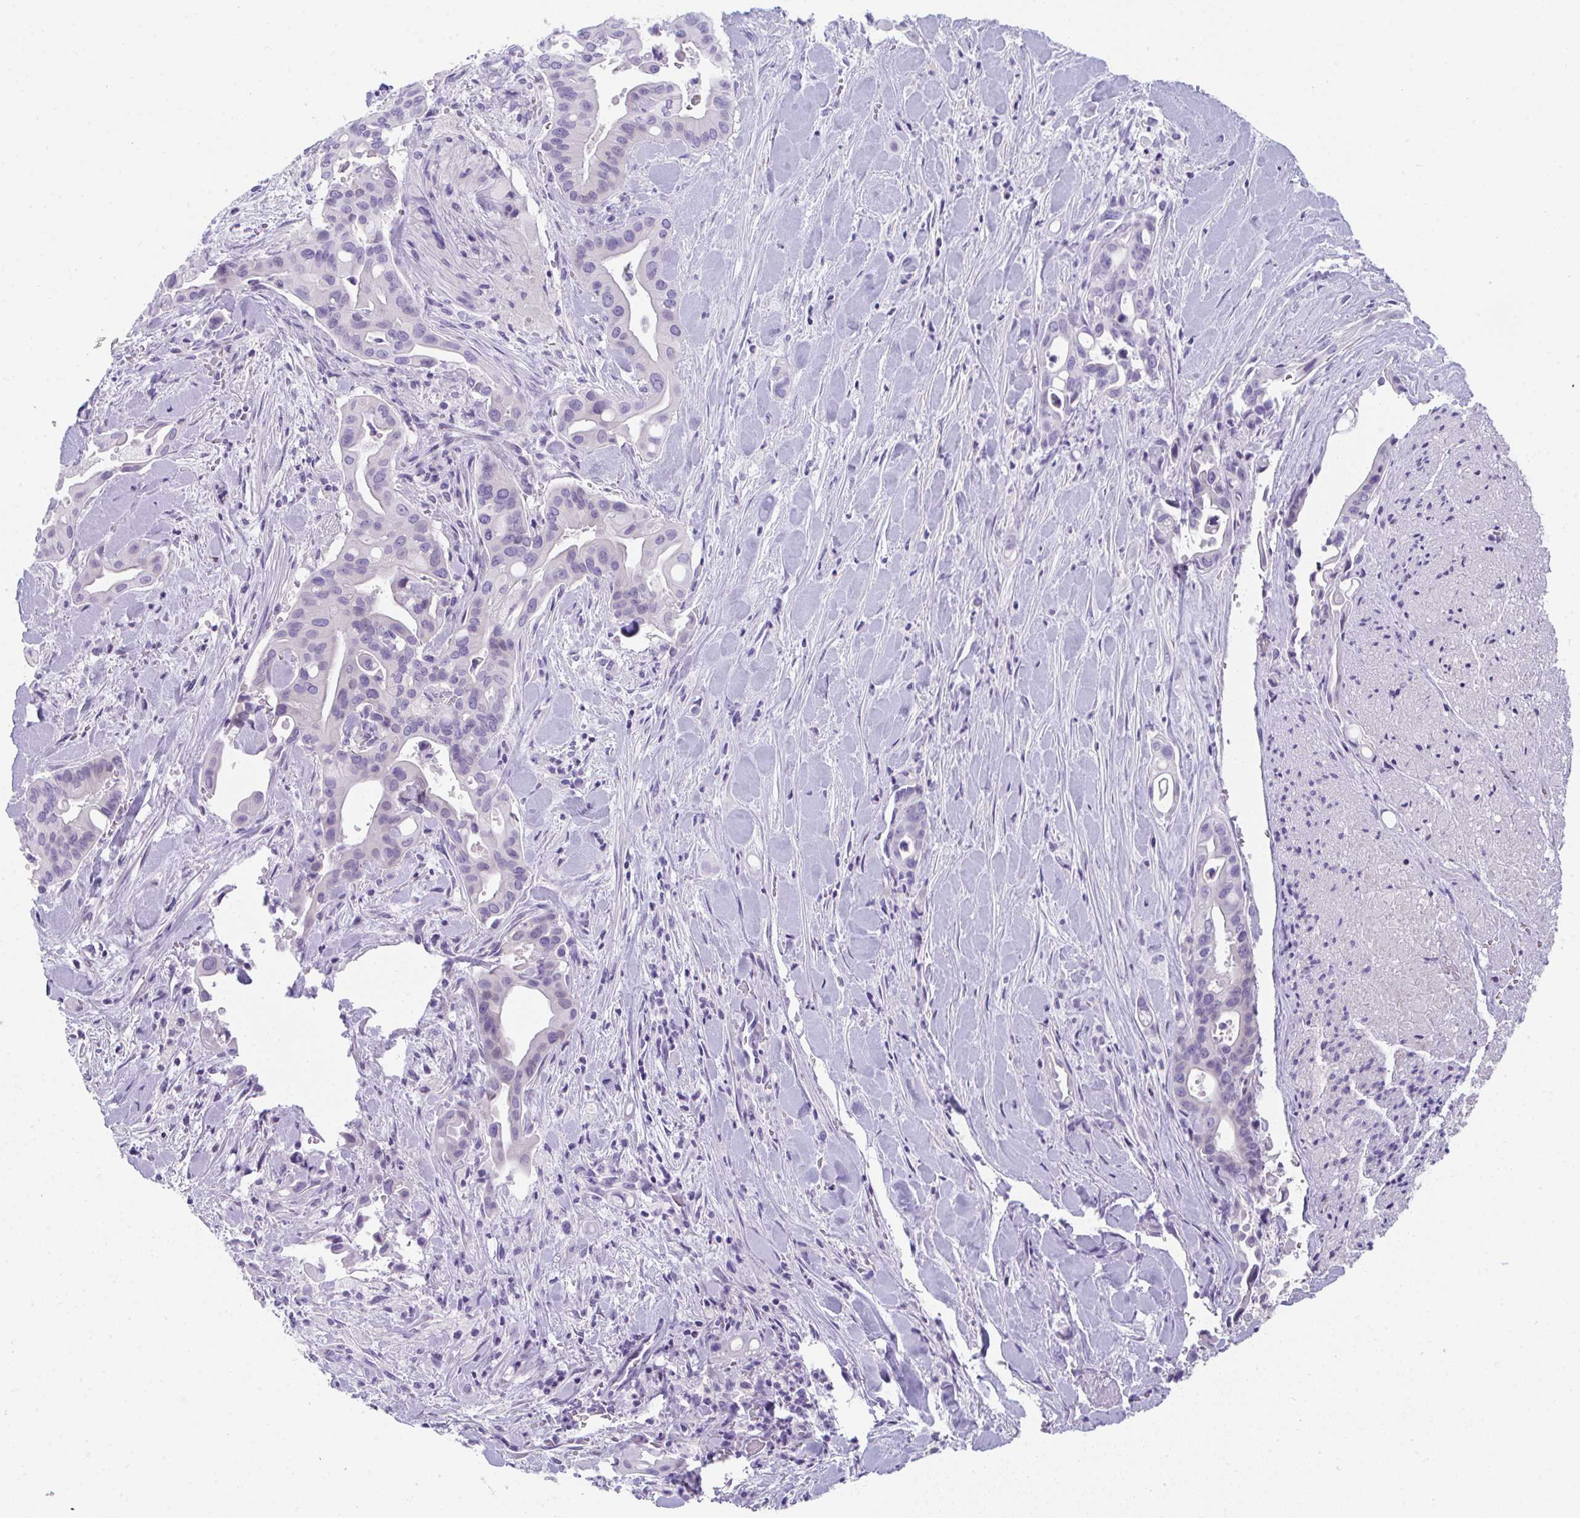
{"staining": {"intensity": "negative", "quantity": "none", "location": "none"}, "tissue": "liver cancer", "cell_type": "Tumor cells", "image_type": "cancer", "snomed": [{"axis": "morphology", "description": "Cholangiocarcinoma"}, {"axis": "topography", "description": "Liver"}], "caption": "The photomicrograph demonstrates no significant staining in tumor cells of cholangiocarcinoma (liver).", "gene": "TTC30B", "patient": {"sex": "female", "age": 68}}